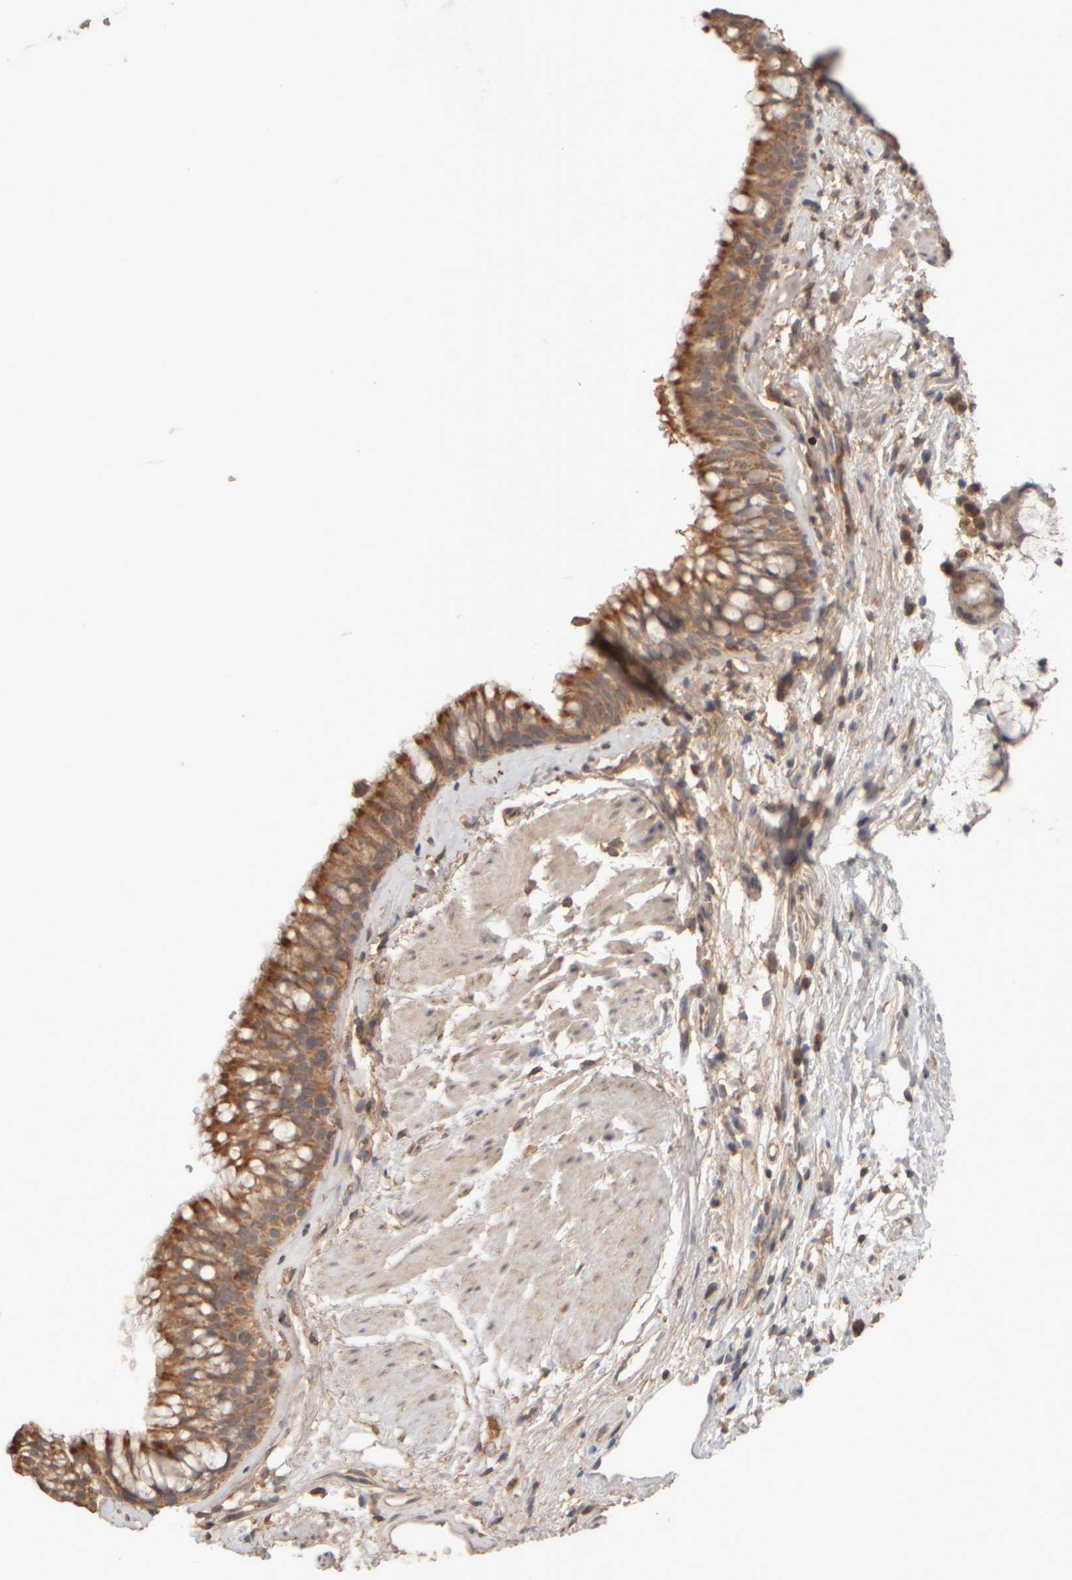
{"staining": {"intensity": "moderate", "quantity": ">75%", "location": "cytoplasmic/membranous"}, "tissue": "bronchus", "cell_type": "Respiratory epithelial cells", "image_type": "normal", "snomed": [{"axis": "morphology", "description": "Normal tissue, NOS"}, {"axis": "topography", "description": "Cartilage tissue"}, {"axis": "topography", "description": "Bronchus"}], "caption": "Bronchus stained for a protein demonstrates moderate cytoplasmic/membranous positivity in respiratory epithelial cells. The protein of interest is stained brown, and the nuclei are stained in blue (DAB IHC with brightfield microscopy, high magnification).", "gene": "EIF2B3", "patient": {"sex": "female", "age": 53}}